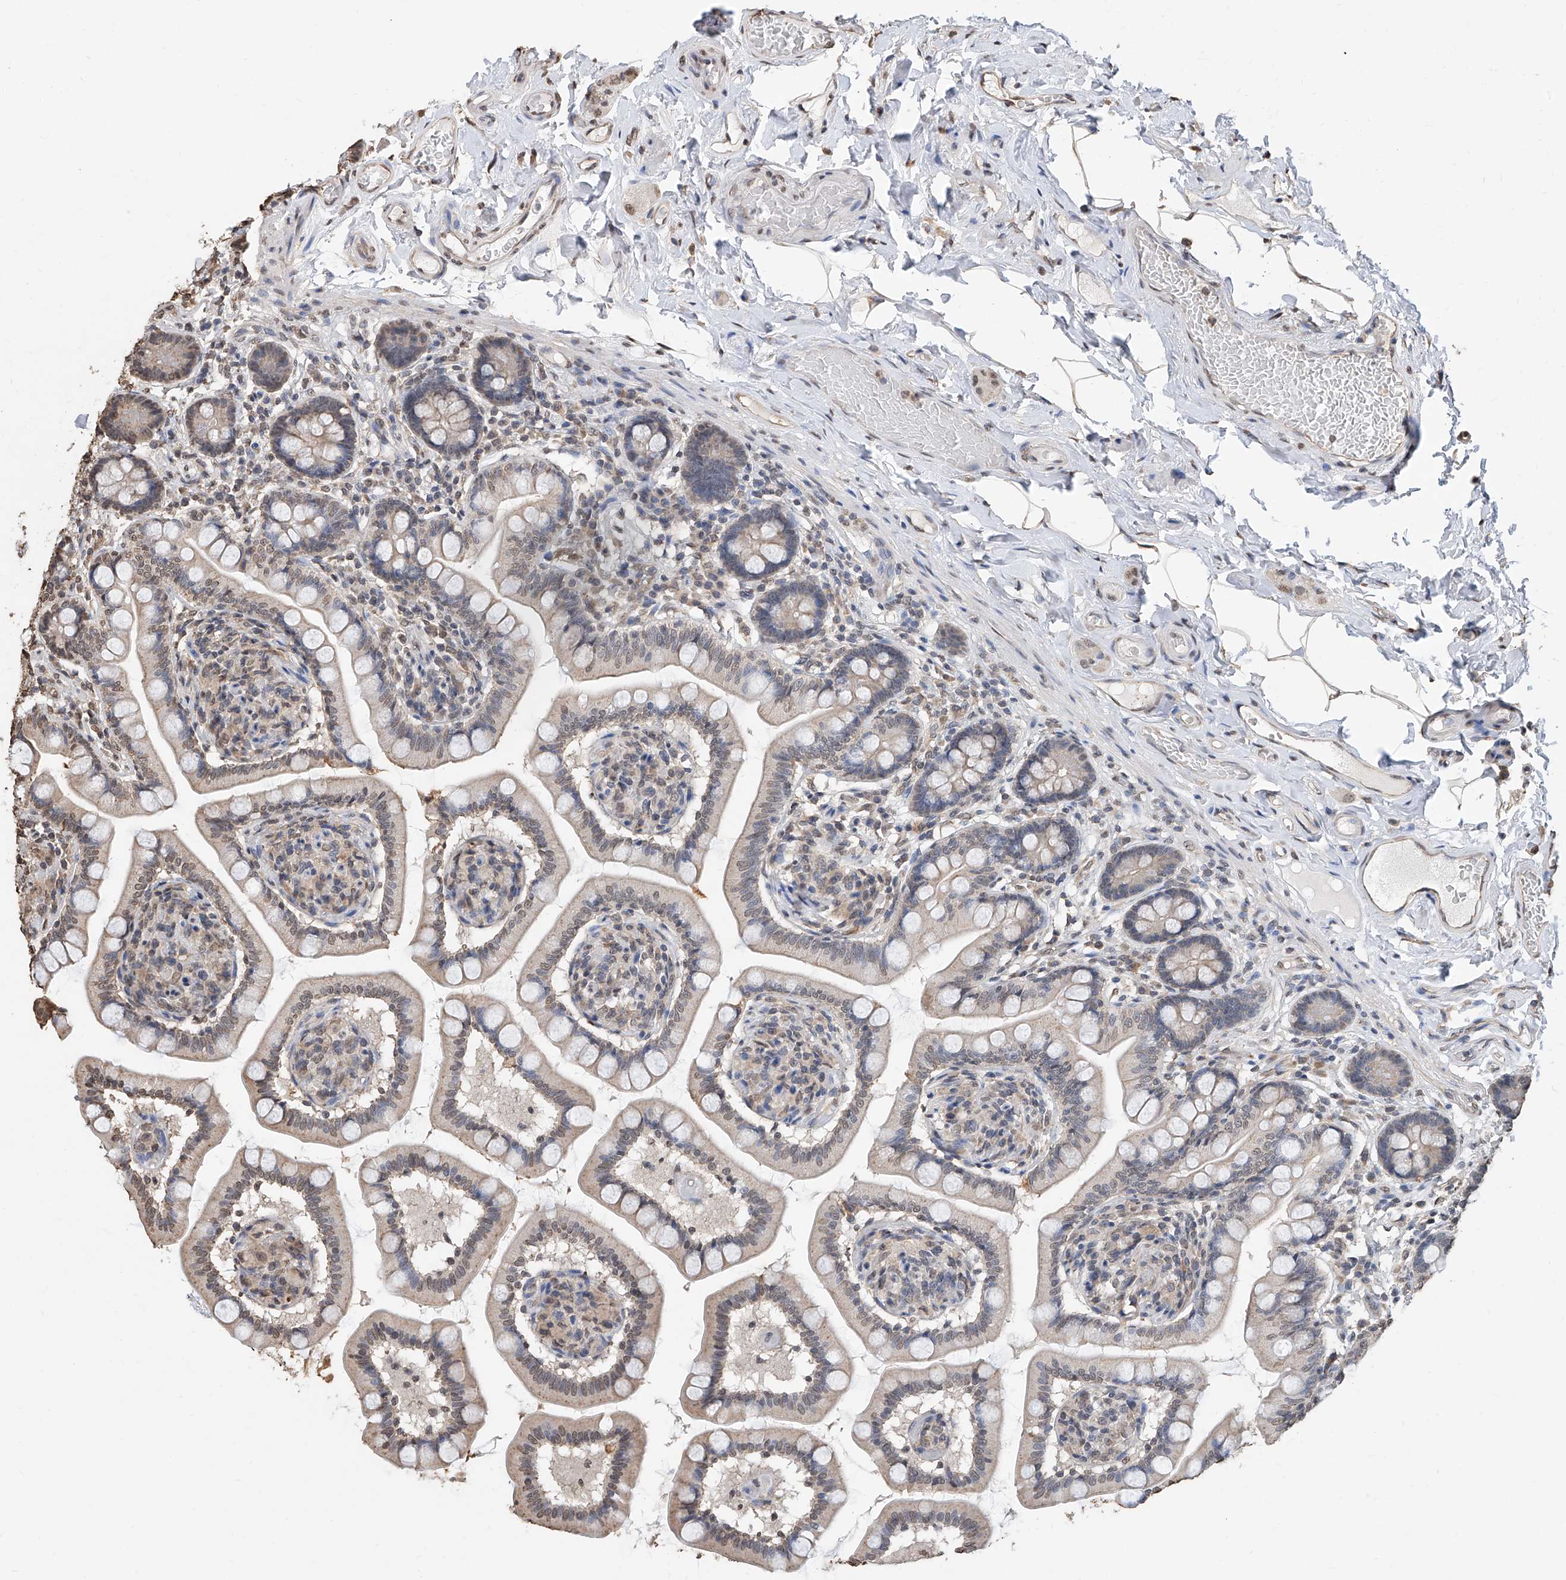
{"staining": {"intensity": "moderate", "quantity": "25%-75%", "location": "nuclear"}, "tissue": "small intestine", "cell_type": "Glandular cells", "image_type": "normal", "snomed": [{"axis": "morphology", "description": "Normal tissue, NOS"}, {"axis": "topography", "description": "Small intestine"}], "caption": "The photomicrograph shows staining of normal small intestine, revealing moderate nuclear protein positivity (brown color) within glandular cells.", "gene": "RP9", "patient": {"sex": "female", "age": 64}}